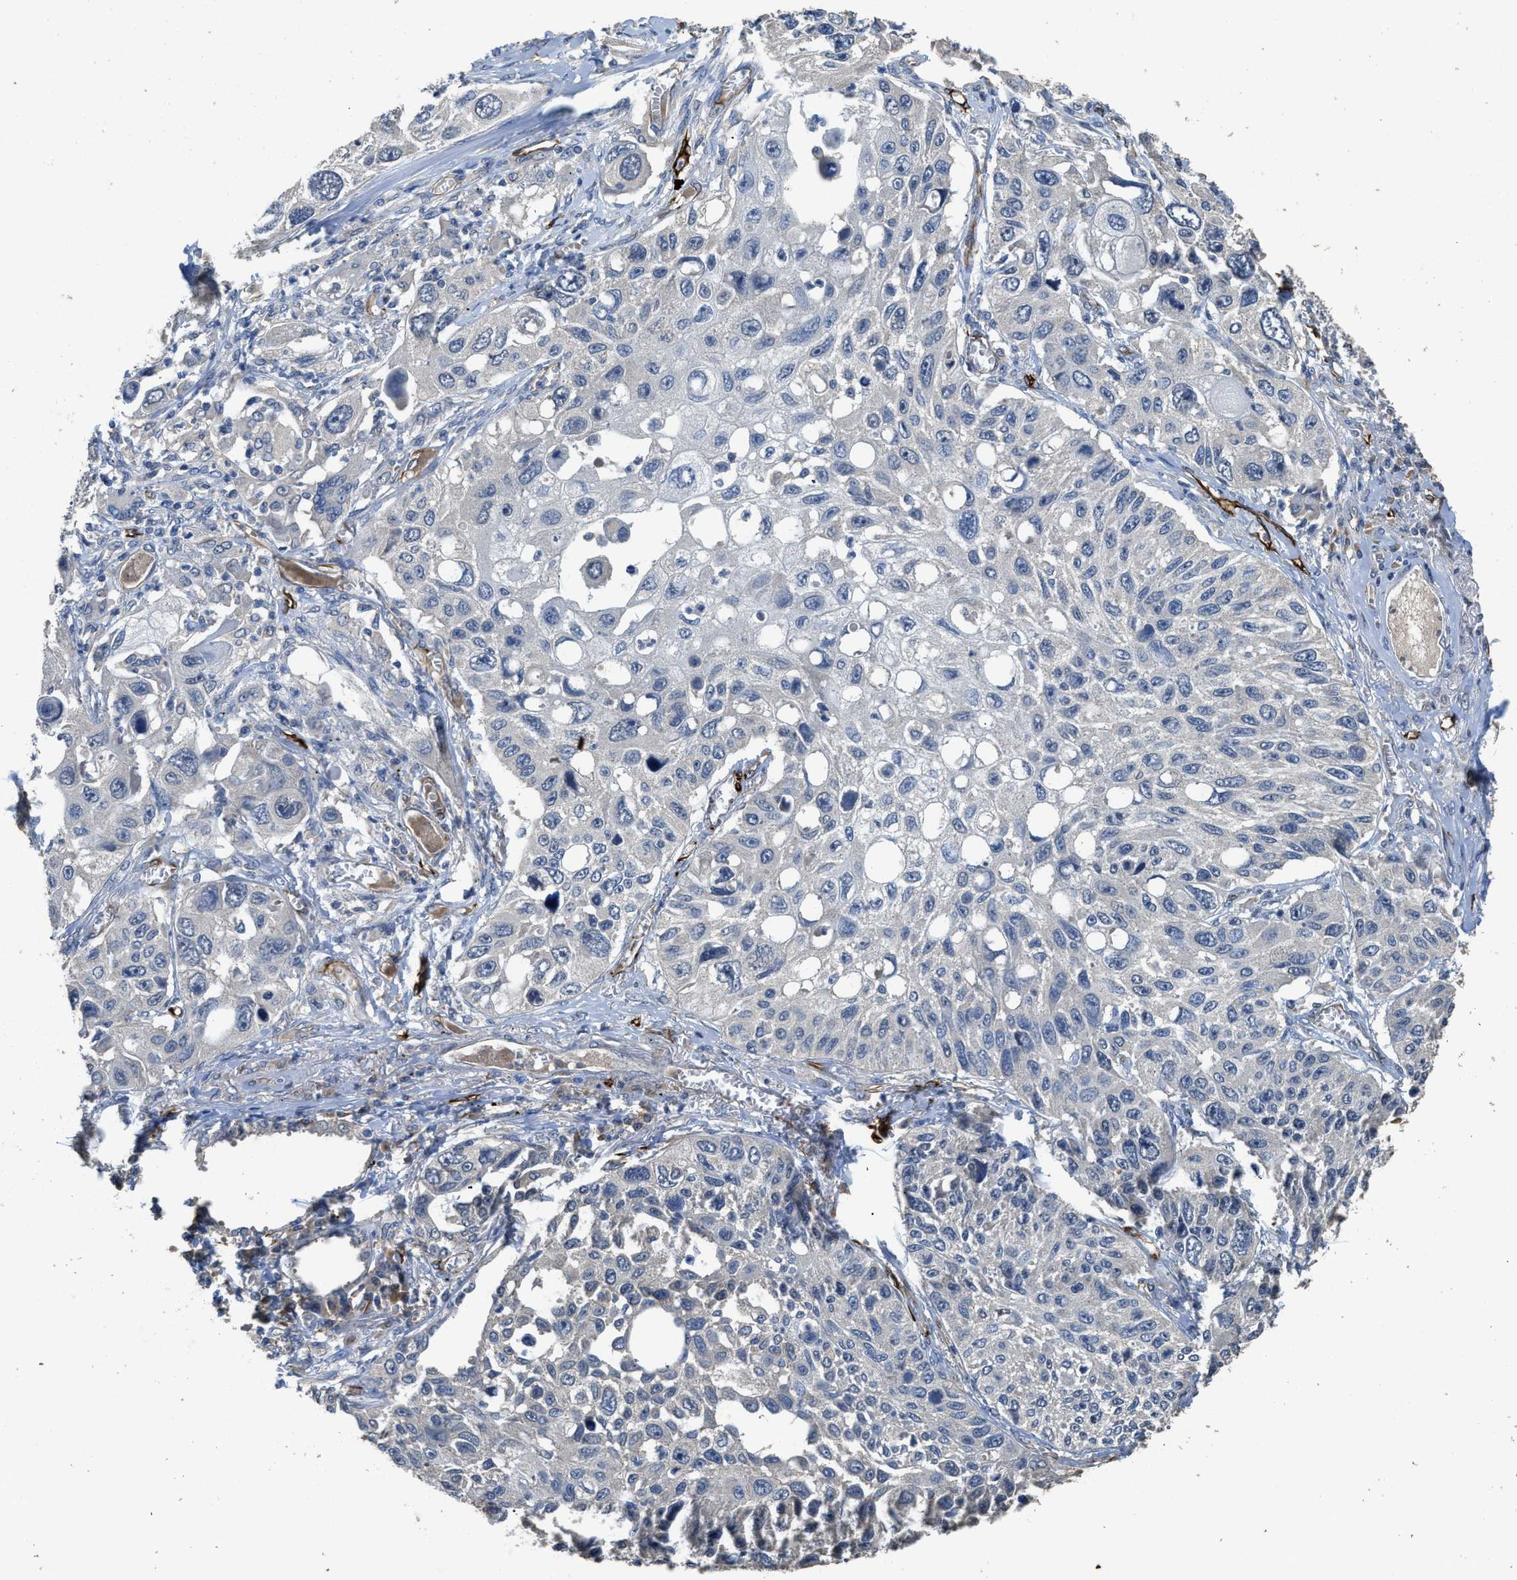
{"staining": {"intensity": "negative", "quantity": "none", "location": "none"}, "tissue": "lung cancer", "cell_type": "Tumor cells", "image_type": "cancer", "snomed": [{"axis": "morphology", "description": "Squamous cell carcinoma, NOS"}, {"axis": "topography", "description": "Lung"}], "caption": "An immunohistochemistry (IHC) histopathology image of squamous cell carcinoma (lung) is shown. There is no staining in tumor cells of squamous cell carcinoma (lung).", "gene": "SYNM", "patient": {"sex": "male", "age": 71}}